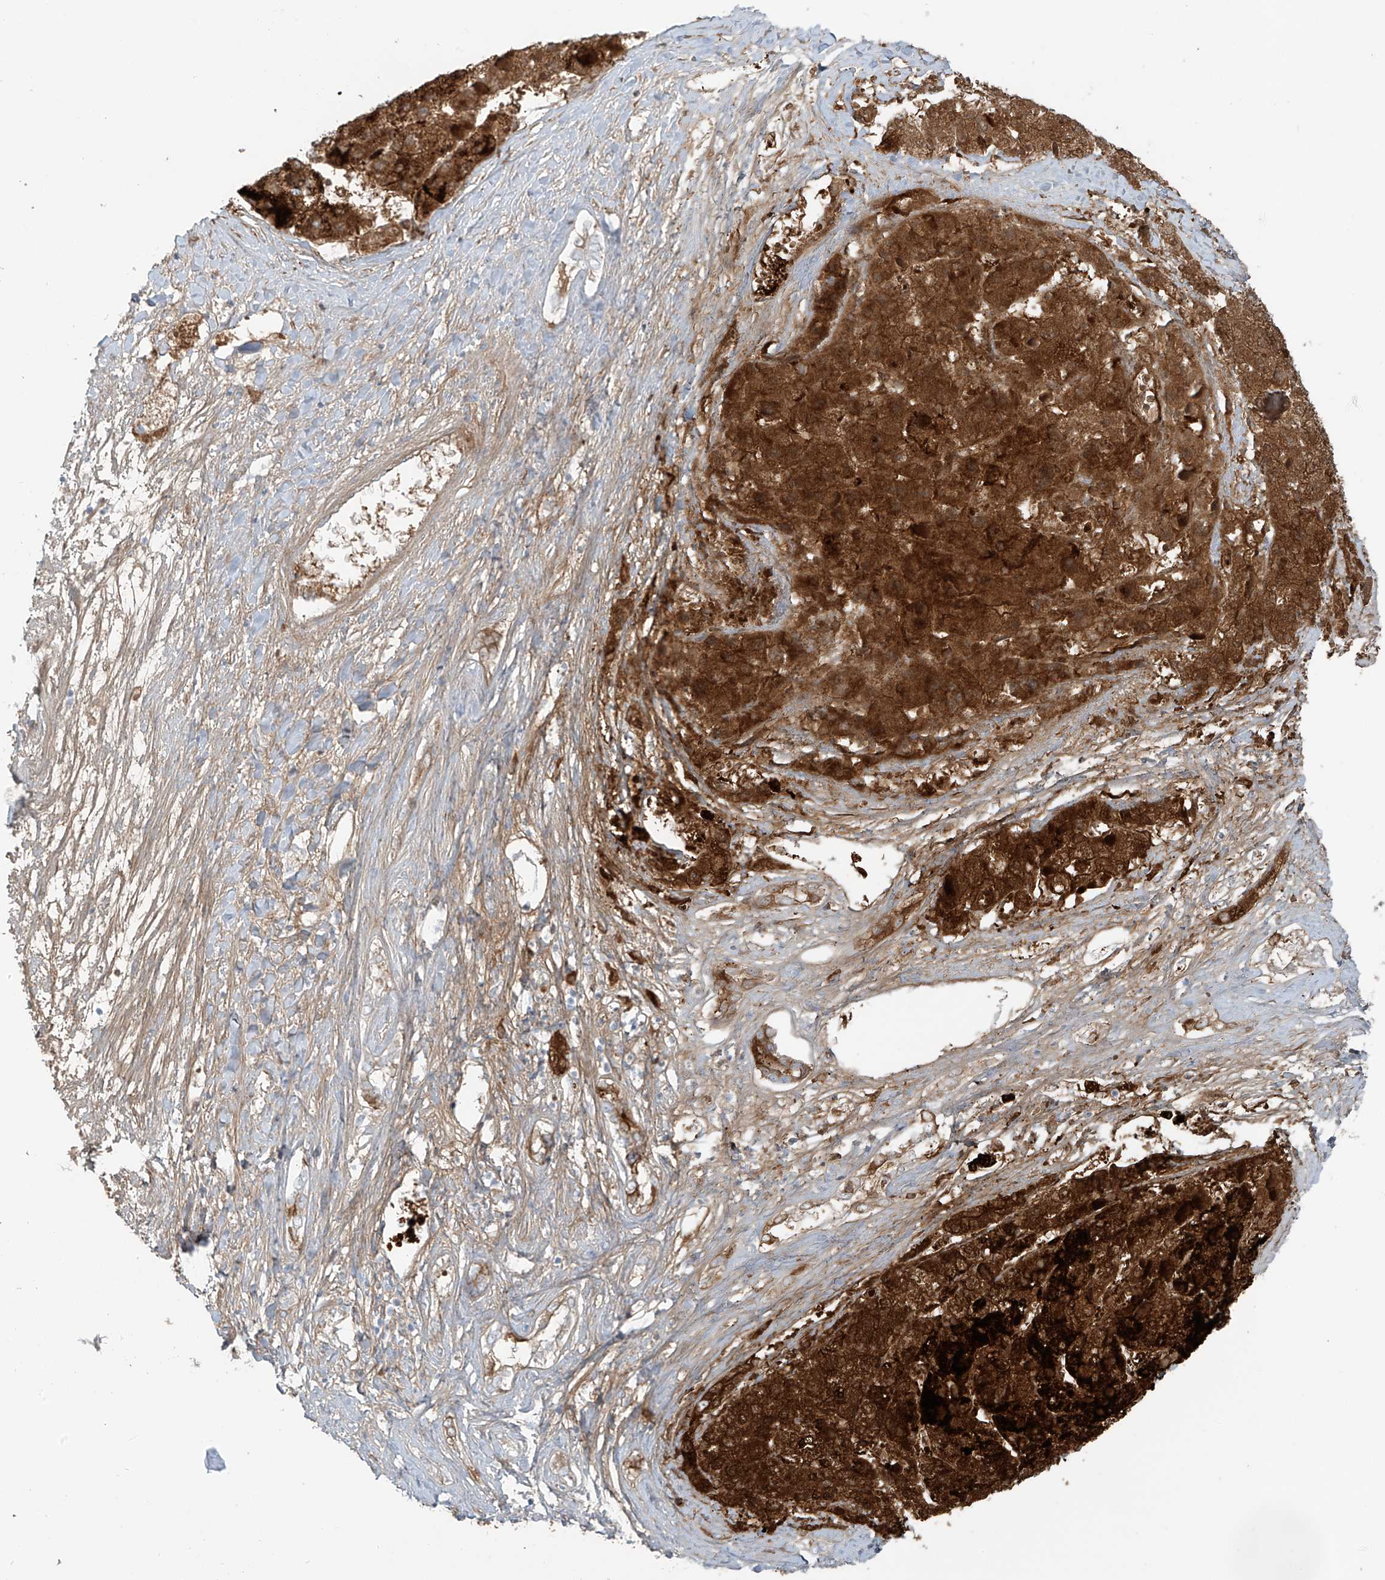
{"staining": {"intensity": "strong", "quantity": ">75%", "location": "cytoplasmic/membranous"}, "tissue": "liver cancer", "cell_type": "Tumor cells", "image_type": "cancer", "snomed": [{"axis": "morphology", "description": "Carcinoma, Hepatocellular, NOS"}, {"axis": "topography", "description": "Liver"}], "caption": "Strong cytoplasmic/membranous staining for a protein is present in about >75% of tumor cells of liver cancer using IHC.", "gene": "SLC25A43", "patient": {"sex": "female", "age": 73}}